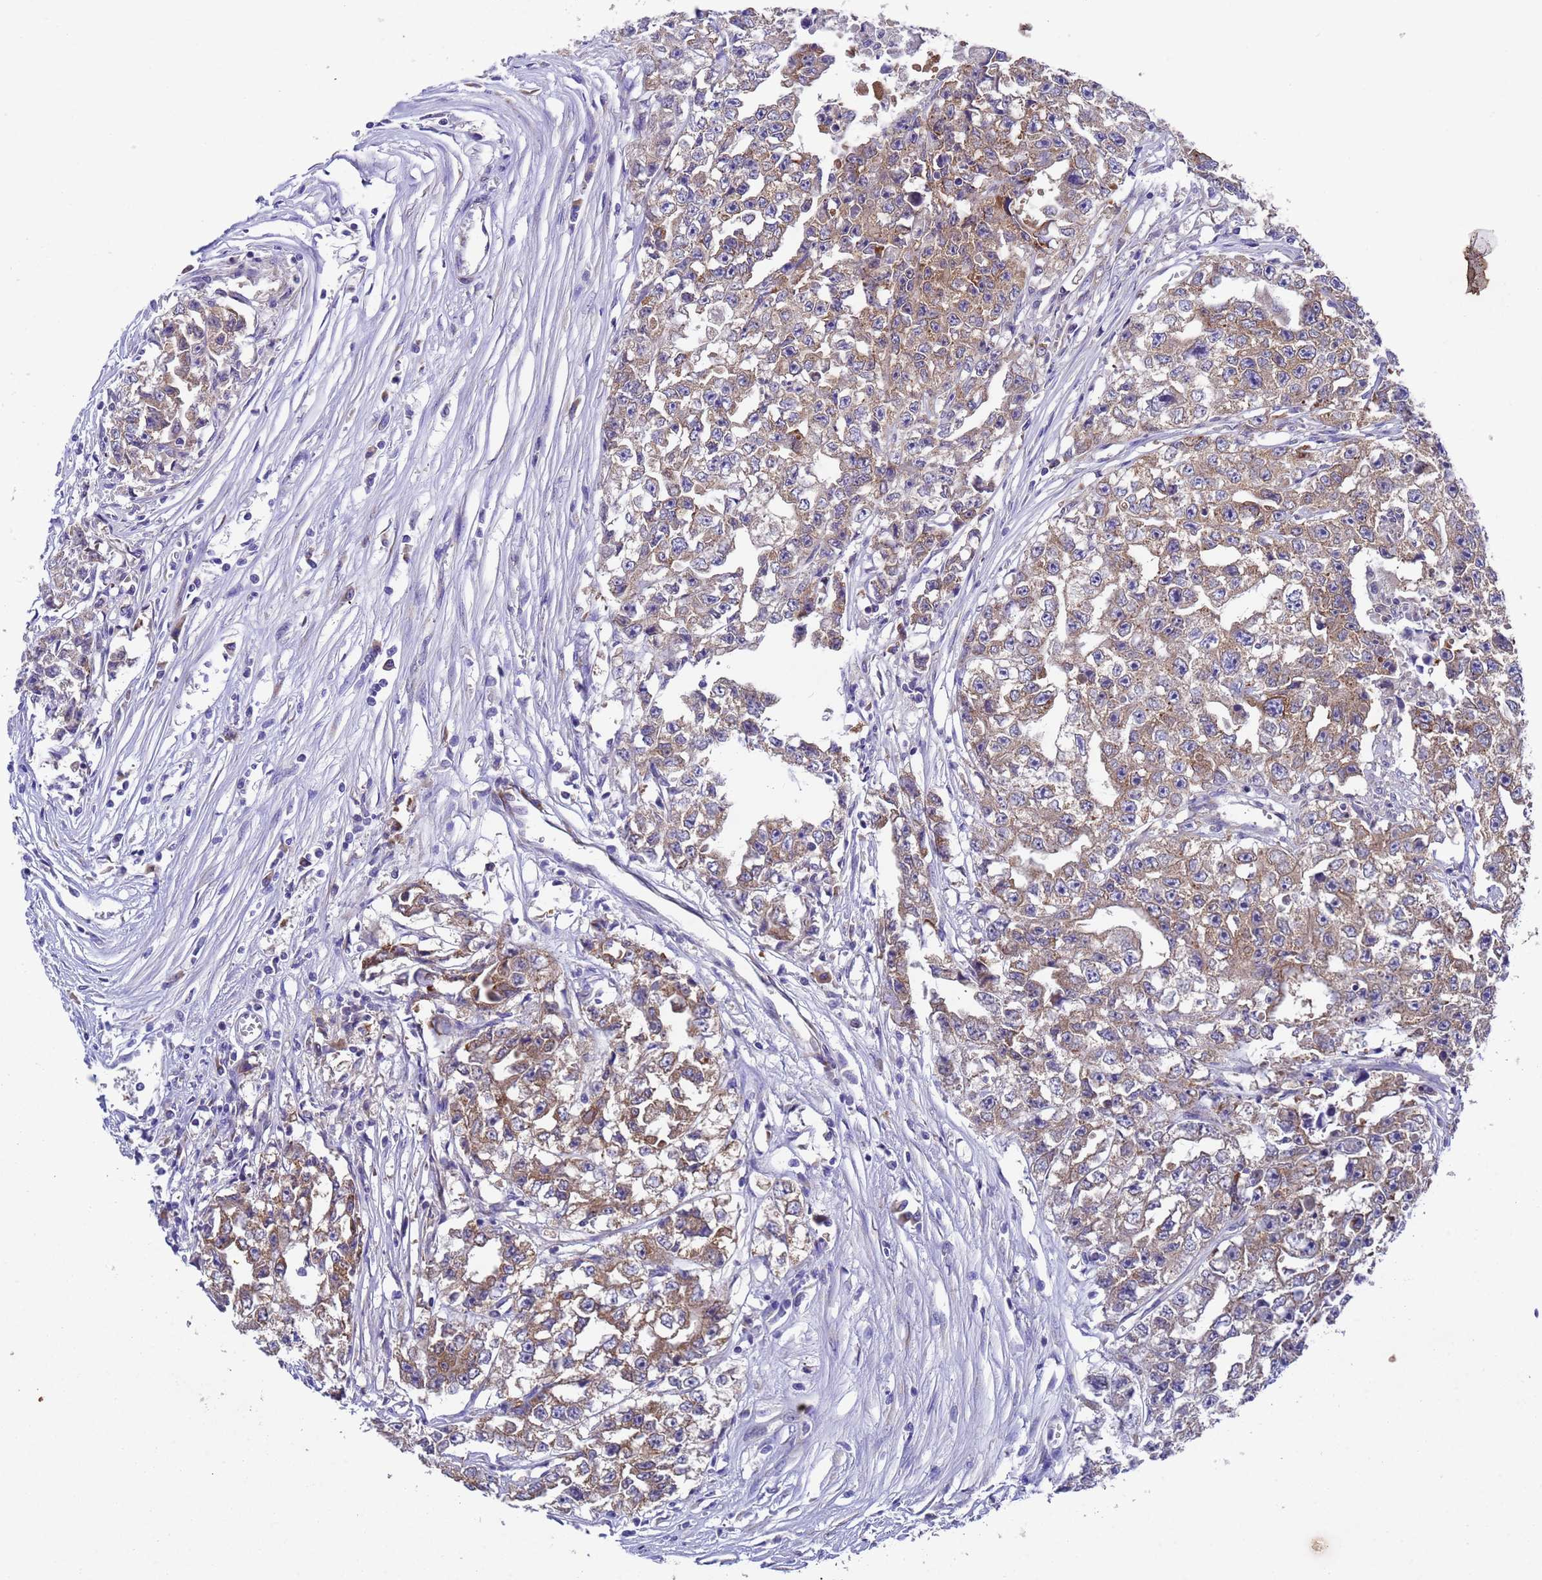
{"staining": {"intensity": "moderate", "quantity": ">75%", "location": "cytoplasmic/membranous"}, "tissue": "testis cancer", "cell_type": "Tumor cells", "image_type": "cancer", "snomed": [{"axis": "morphology", "description": "Seminoma, NOS"}, {"axis": "morphology", "description": "Carcinoma, Embryonal, NOS"}, {"axis": "topography", "description": "Testis"}], "caption": "Immunohistochemistry staining of testis seminoma, which reveals medium levels of moderate cytoplasmic/membranous staining in approximately >75% of tumor cells indicating moderate cytoplasmic/membranous protein positivity. The staining was performed using DAB (brown) for protein detection and nuclei were counterstained in hematoxylin (blue).", "gene": "DCAF12L2", "patient": {"sex": "male", "age": 43}}